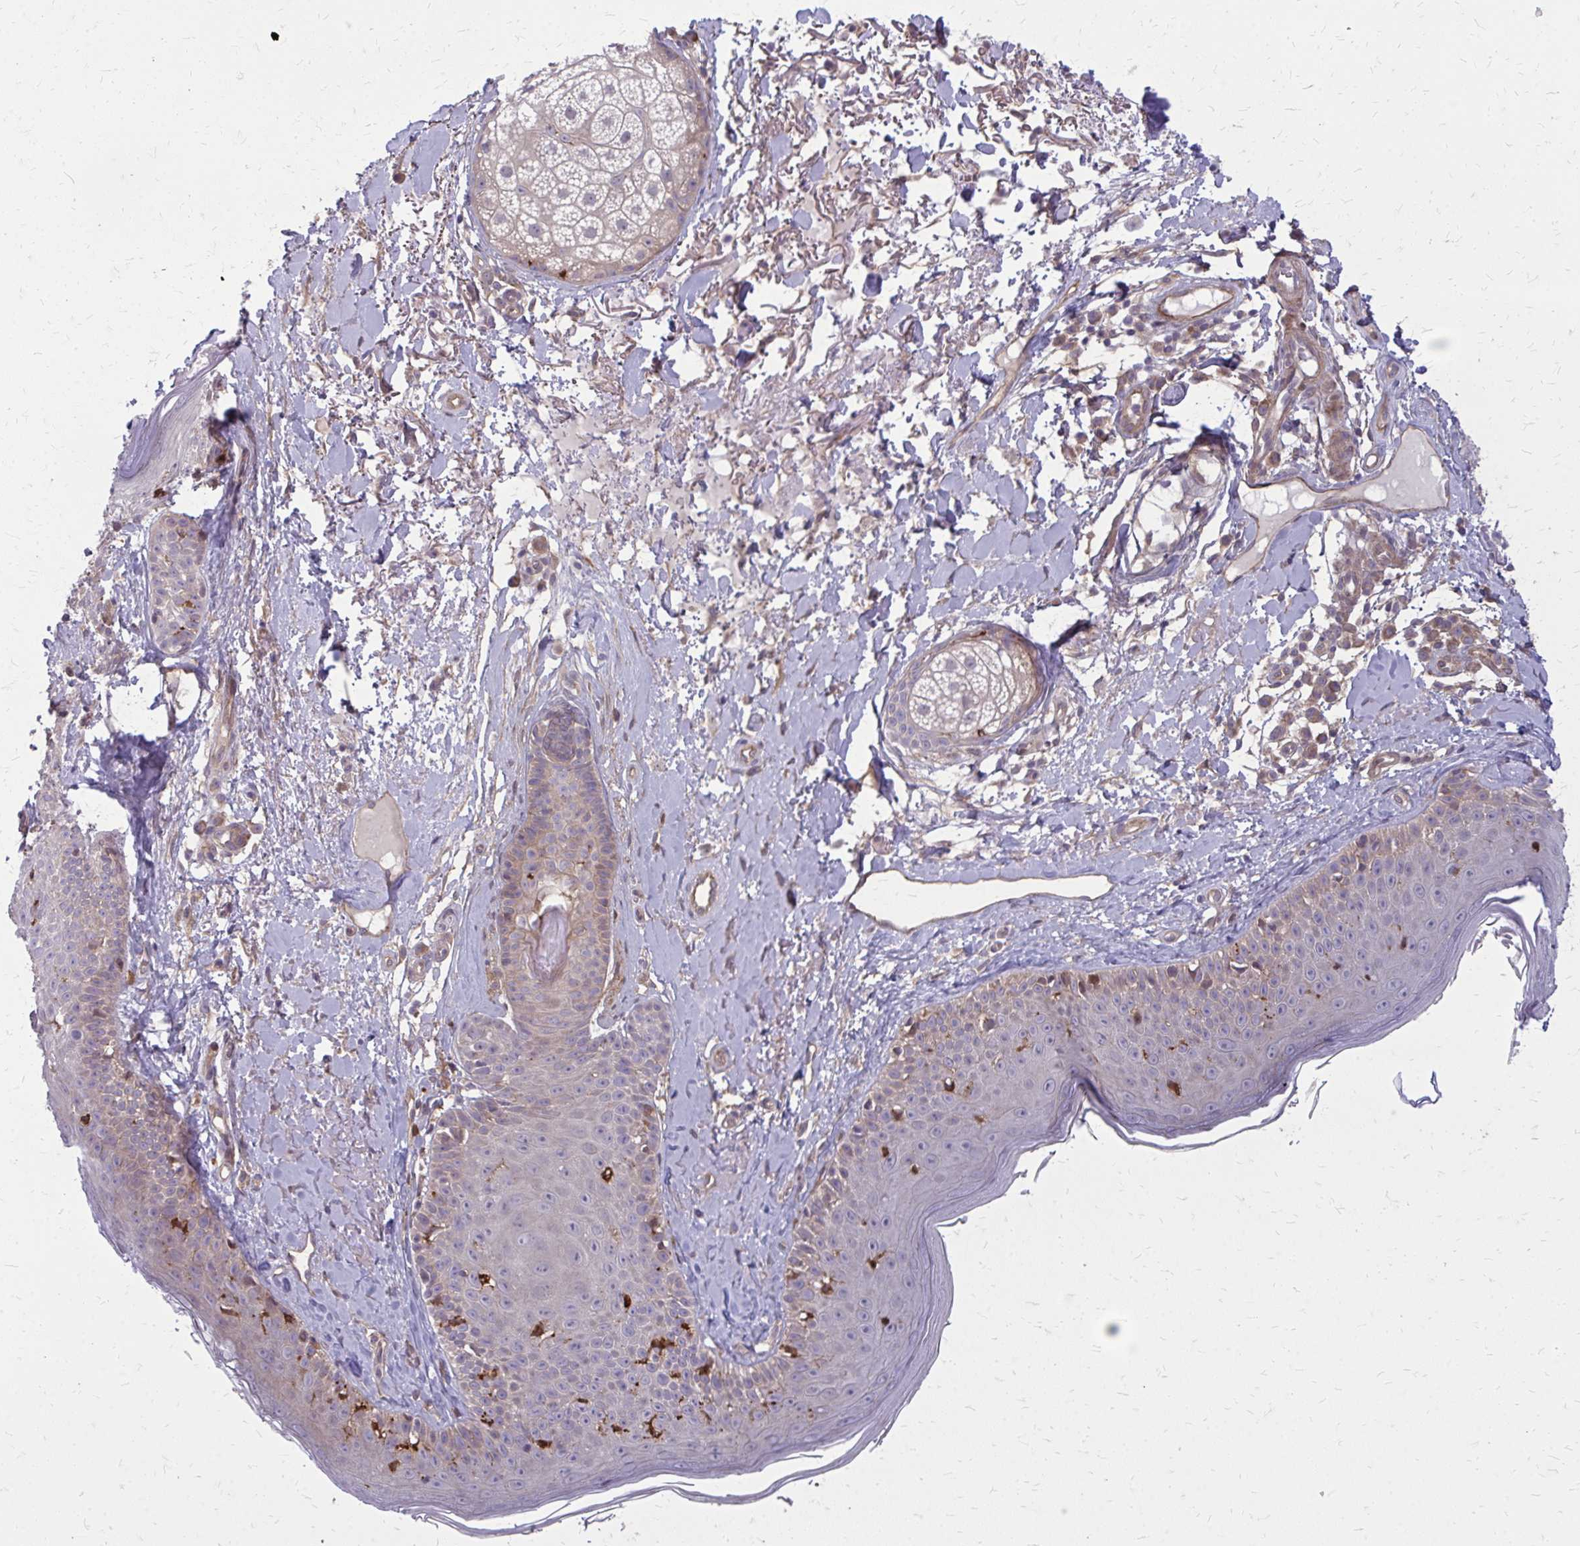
{"staining": {"intensity": "weak", "quantity": "<25%", "location": "cytoplasmic/membranous"}, "tissue": "skin", "cell_type": "Fibroblasts", "image_type": "normal", "snomed": [{"axis": "morphology", "description": "Normal tissue, NOS"}, {"axis": "topography", "description": "Skin"}], "caption": "Fibroblasts show no significant expression in benign skin. (DAB (3,3'-diaminobenzidine) immunohistochemistry (IHC) with hematoxylin counter stain).", "gene": "OXNAD1", "patient": {"sex": "male", "age": 73}}